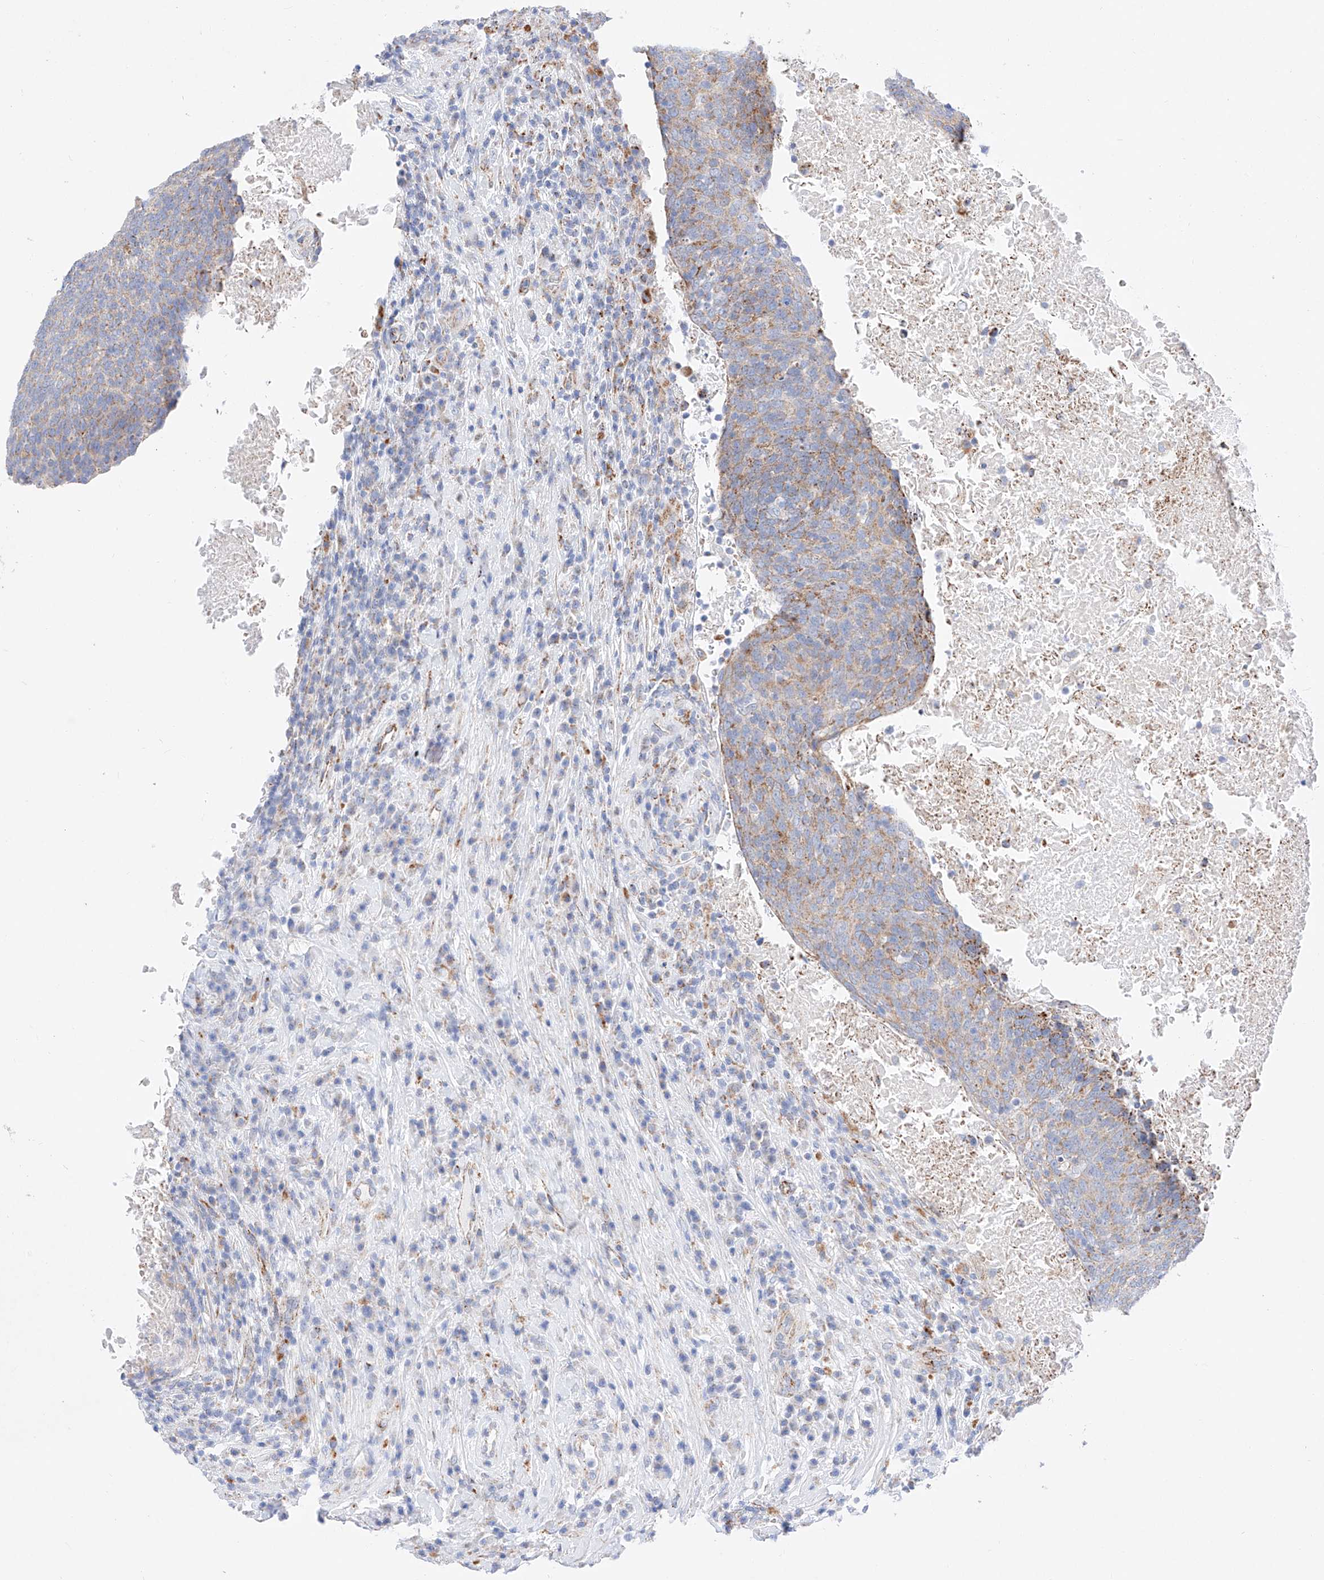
{"staining": {"intensity": "weak", "quantity": ">75%", "location": "cytoplasmic/membranous"}, "tissue": "head and neck cancer", "cell_type": "Tumor cells", "image_type": "cancer", "snomed": [{"axis": "morphology", "description": "Squamous cell carcinoma, NOS"}, {"axis": "morphology", "description": "Squamous cell carcinoma, metastatic, NOS"}, {"axis": "topography", "description": "Lymph node"}, {"axis": "topography", "description": "Head-Neck"}], "caption": "DAB (3,3'-diaminobenzidine) immunohistochemical staining of human head and neck metastatic squamous cell carcinoma exhibits weak cytoplasmic/membranous protein staining in approximately >75% of tumor cells. The staining is performed using DAB (3,3'-diaminobenzidine) brown chromogen to label protein expression. The nuclei are counter-stained blue using hematoxylin.", "gene": "C6orf62", "patient": {"sex": "male", "age": 62}}